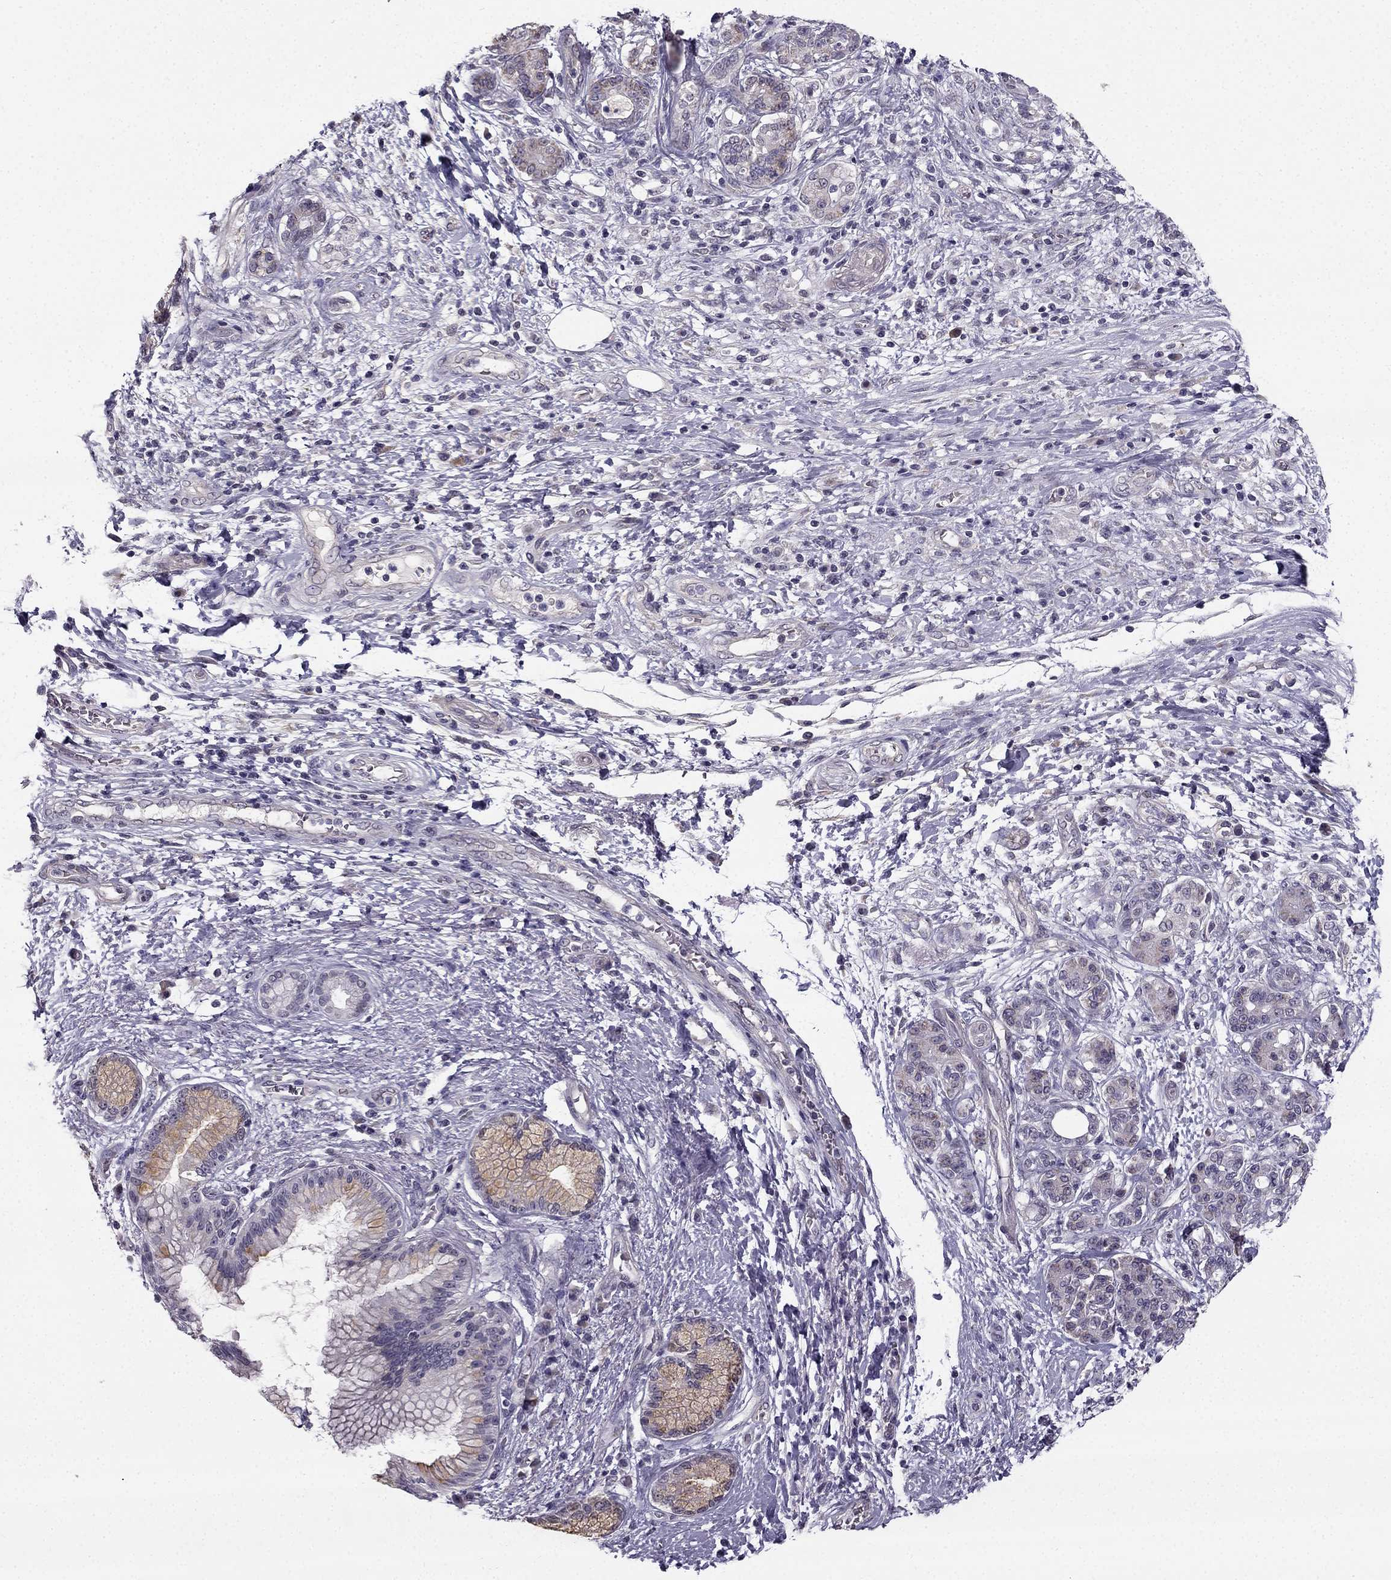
{"staining": {"intensity": "moderate", "quantity": "<25%", "location": "cytoplasmic/membranous"}, "tissue": "pancreatic cancer", "cell_type": "Tumor cells", "image_type": "cancer", "snomed": [{"axis": "morphology", "description": "Adenocarcinoma, NOS"}, {"axis": "topography", "description": "Pancreas"}], "caption": "A histopathology image of pancreatic cancer (adenocarcinoma) stained for a protein displays moderate cytoplasmic/membranous brown staining in tumor cells. Using DAB (3,3'-diaminobenzidine) (brown) and hematoxylin (blue) stains, captured at high magnification using brightfield microscopy.", "gene": "TSPYL5", "patient": {"sex": "female", "age": 73}}